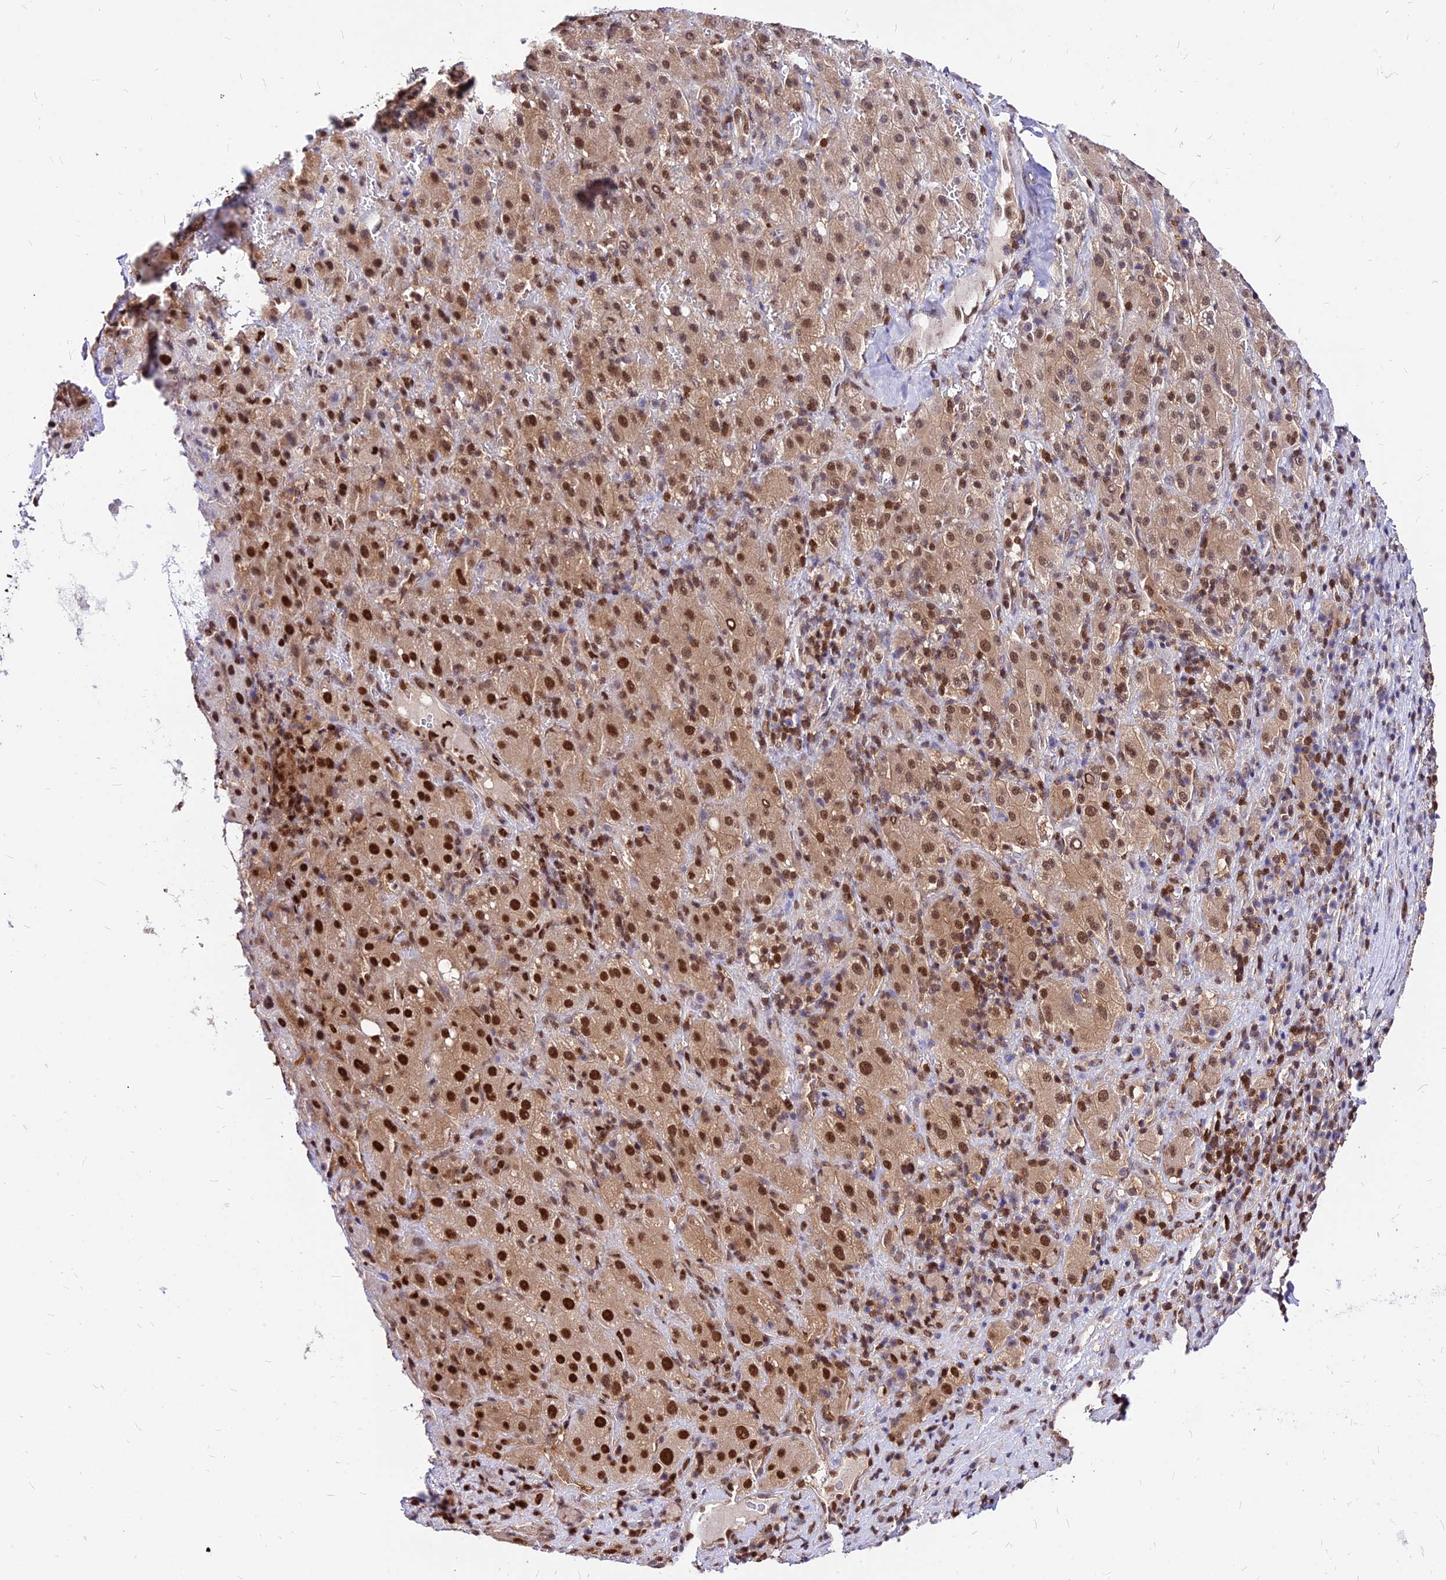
{"staining": {"intensity": "moderate", "quantity": ">75%", "location": "cytoplasmic/membranous,nuclear"}, "tissue": "liver cancer", "cell_type": "Tumor cells", "image_type": "cancer", "snomed": [{"axis": "morphology", "description": "Carcinoma, Hepatocellular, NOS"}, {"axis": "topography", "description": "Liver"}], "caption": "This micrograph exhibits immunohistochemistry staining of human liver cancer (hepatocellular carcinoma), with medium moderate cytoplasmic/membranous and nuclear positivity in approximately >75% of tumor cells.", "gene": "PAXX", "patient": {"sex": "female", "age": 58}}